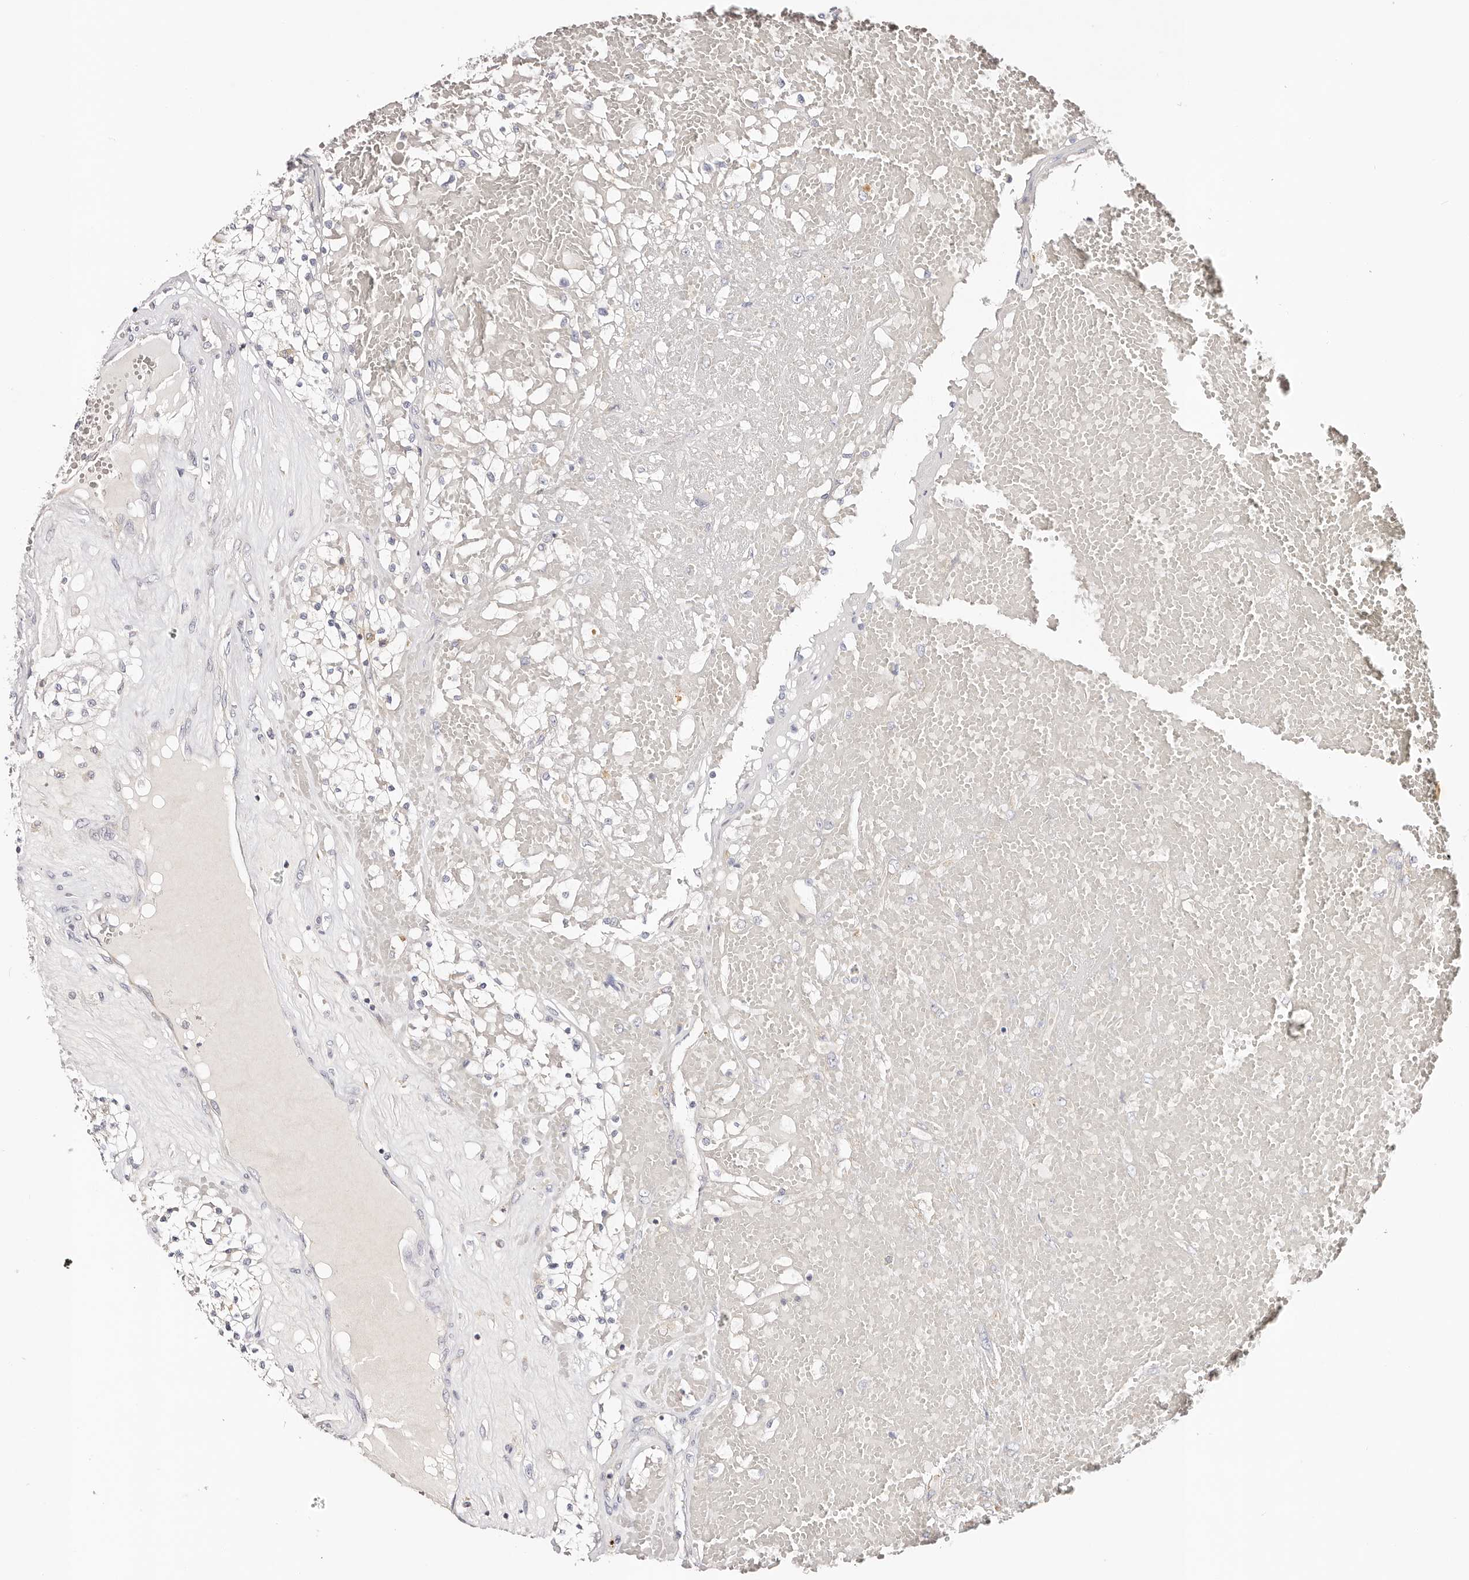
{"staining": {"intensity": "negative", "quantity": "none", "location": "none"}, "tissue": "renal cancer", "cell_type": "Tumor cells", "image_type": "cancer", "snomed": [{"axis": "morphology", "description": "Normal tissue, NOS"}, {"axis": "morphology", "description": "Adenocarcinoma, NOS"}, {"axis": "topography", "description": "Kidney"}], "caption": "DAB immunohistochemical staining of renal cancer demonstrates no significant positivity in tumor cells.", "gene": "GNA13", "patient": {"sex": "male", "age": 68}}